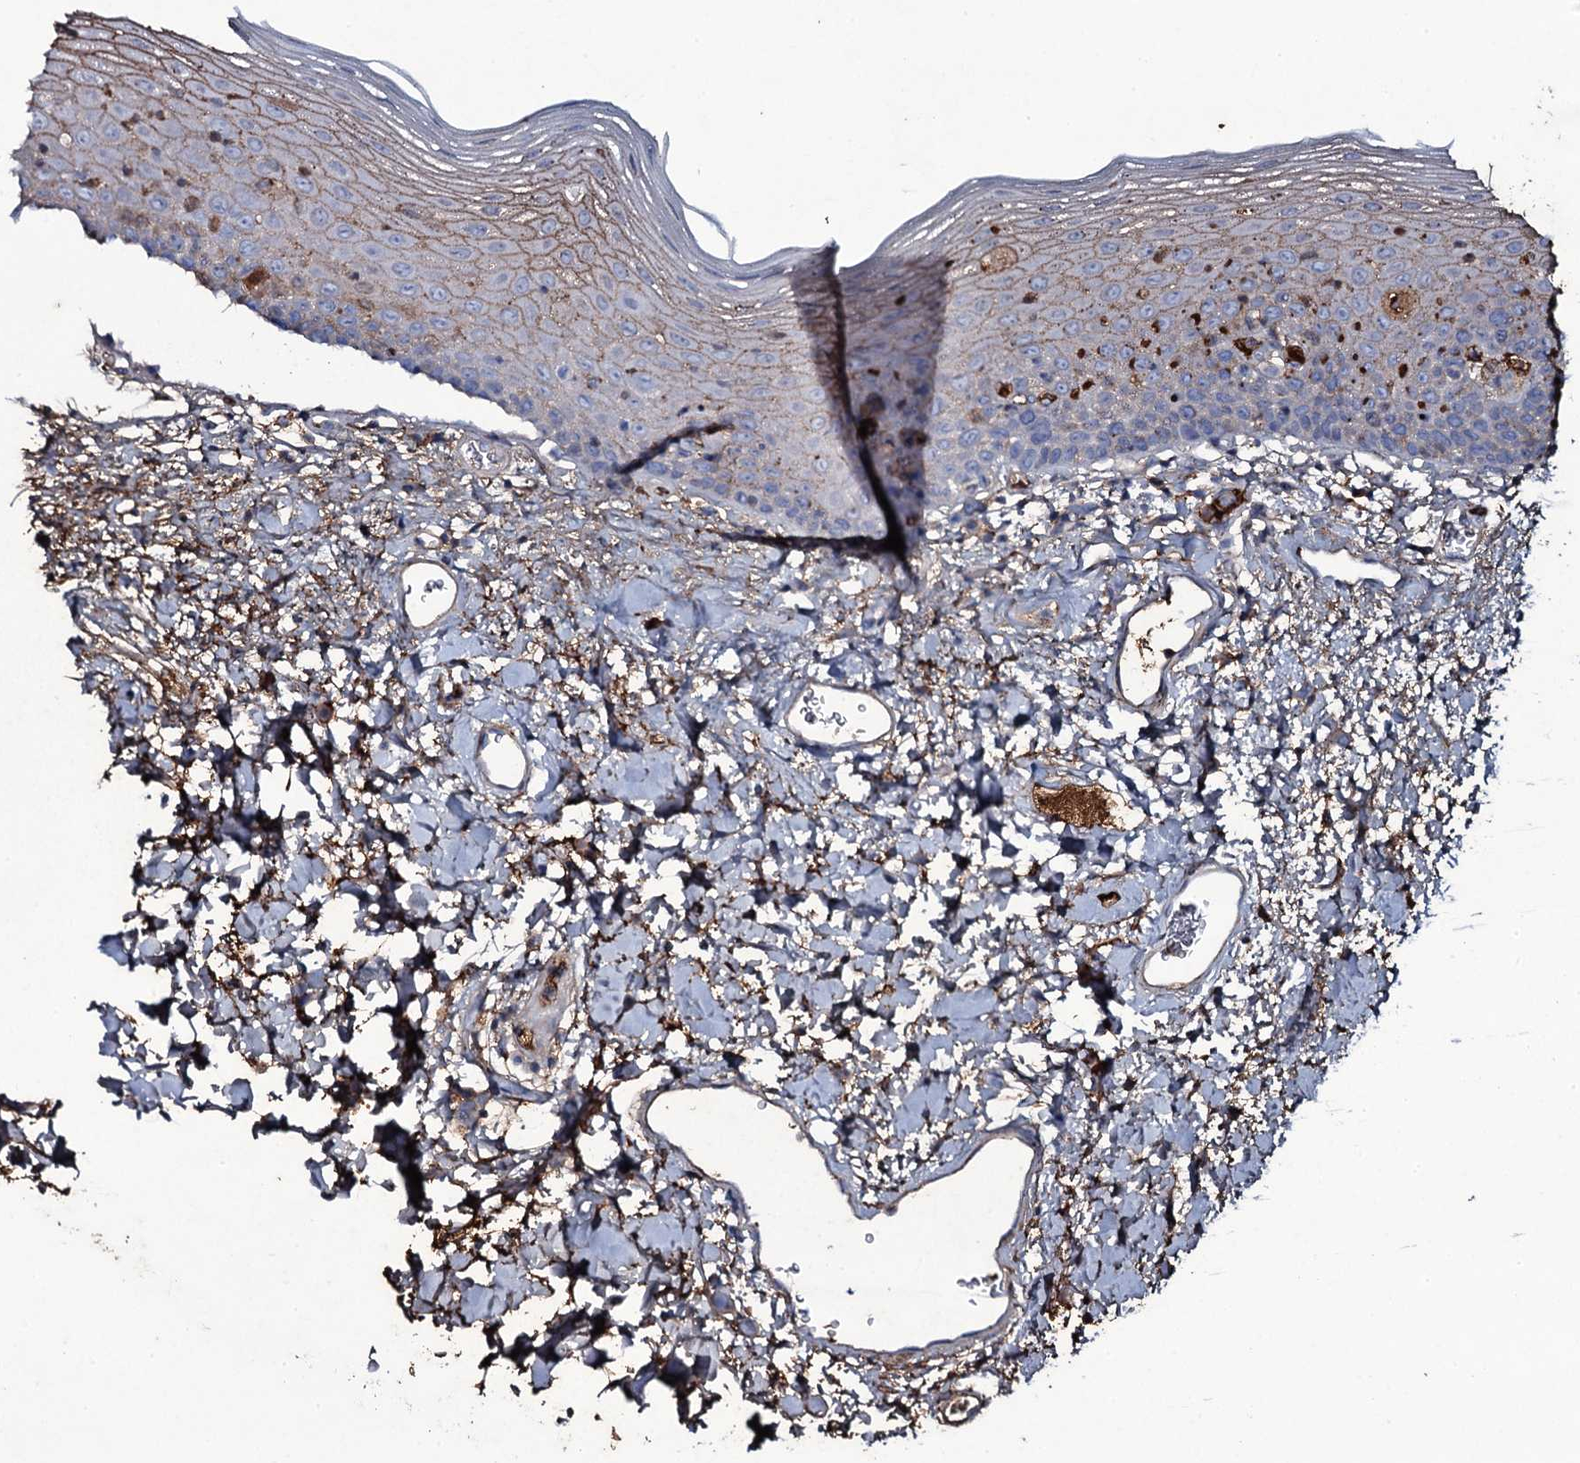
{"staining": {"intensity": "moderate", "quantity": "<25%", "location": "cytoplasmic/membranous"}, "tissue": "oral mucosa", "cell_type": "Squamous epithelial cells", "image_type": "normal", "snomed": [{"axis": "morphology", "description": "Normal tissue, NOS"}, {"axis": "topography", "description": "Oral tissue"}], "caption": "Moderate cytoplasmic/membranous protein staining is seen in about <25% of squamous epithelial cells in oral mucosa. Nuclei are stained in blue.", "gene": "EDN1", "patient": {"sex": "male", "age": 74}}